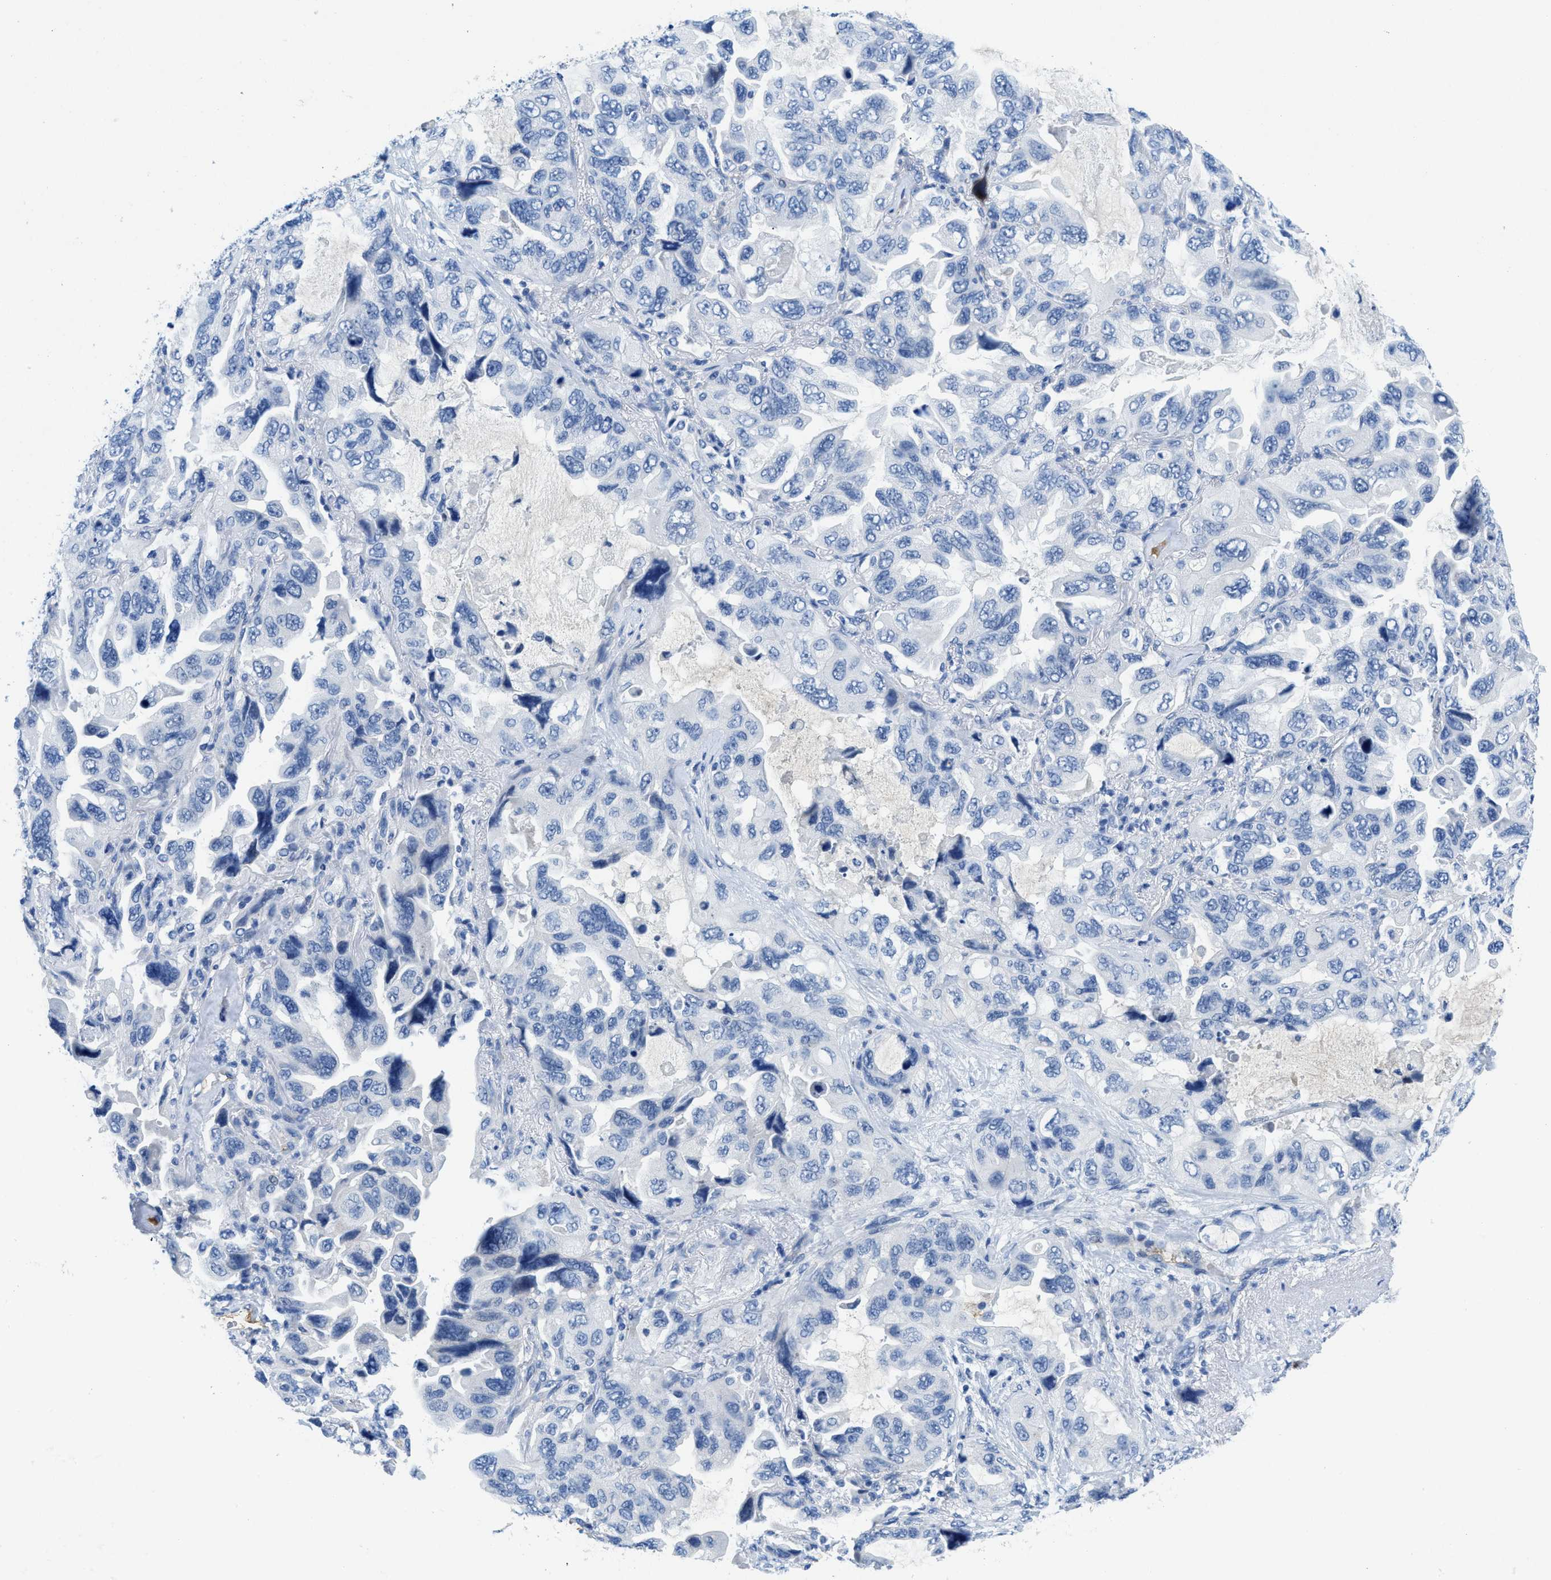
{"staining": {"intensity": "negative", "quantity": "none", "location": "none"}, "tissue": "lung cancer", "cell_type": "Tumor cells", "image_type": "cancer", "snomed": [{"axis": "morphology", "description": "Squamous cell carcinoma, NOS"}, {"axis": "topography", "description": "Lung"}], "caption": "A histopathology image of human lung cancer is negative for staining in tumor cells.", "gene": "MBL2", "patient": {"sex": "female", "age": 73}}